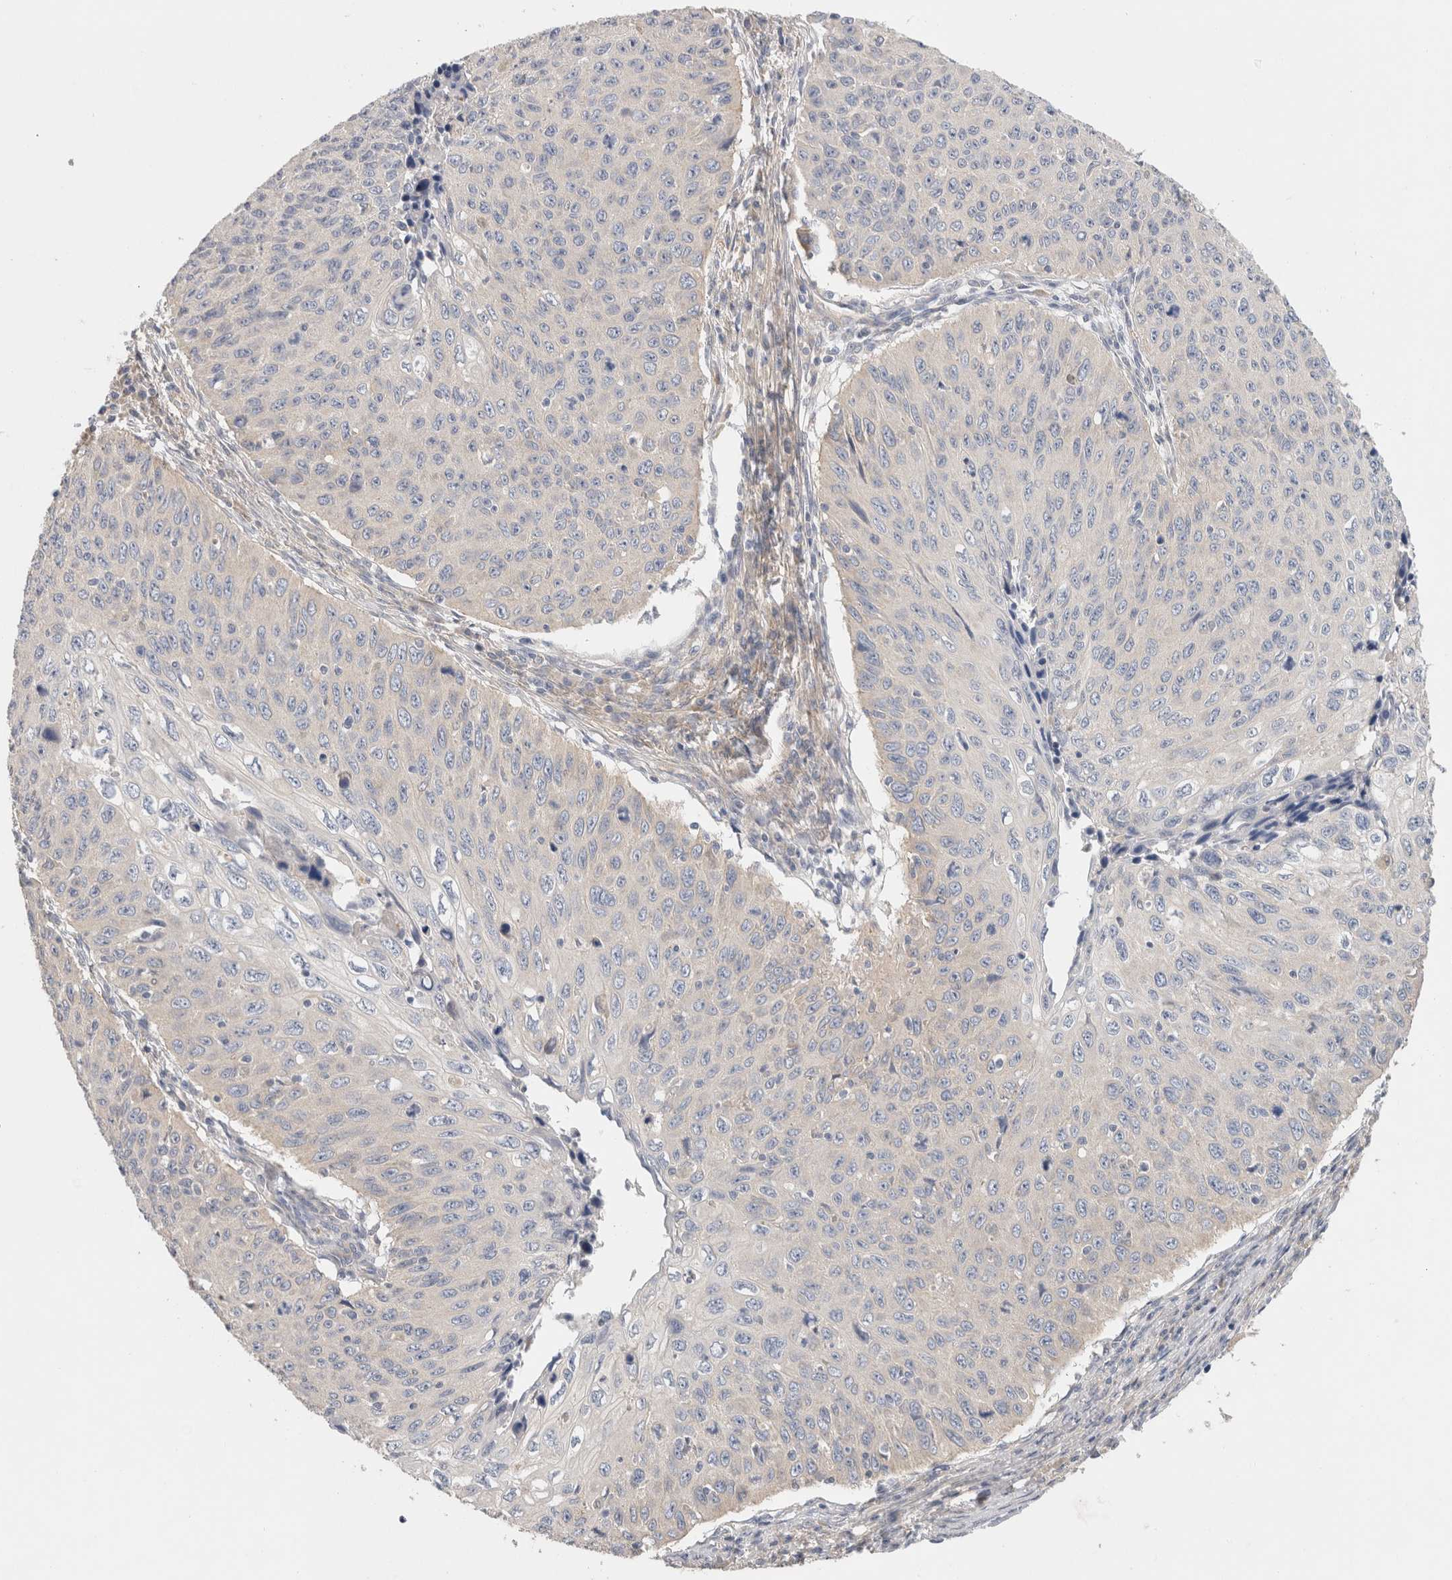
{"staining": {"intensity": "negative", "quantity": "none", "location": "none"}, "tissue": "cervical cancer", "cell_type": "Tumor cells", "image_type": "cancer", "snomed": [{"axis": "morphology", "description": "Squamous cell carcinoma, NOS"}, {"axis": "topography", "description": "Cervix"}], "caption": "DAB (3,3'-diaminobenzidine) immunohistochemical staining of human squamous cell carcinoma (cervical) displays no significant staining in tumor cells.", "gene": "SGK3", "patient": {"sex": "female", "age": 53}}